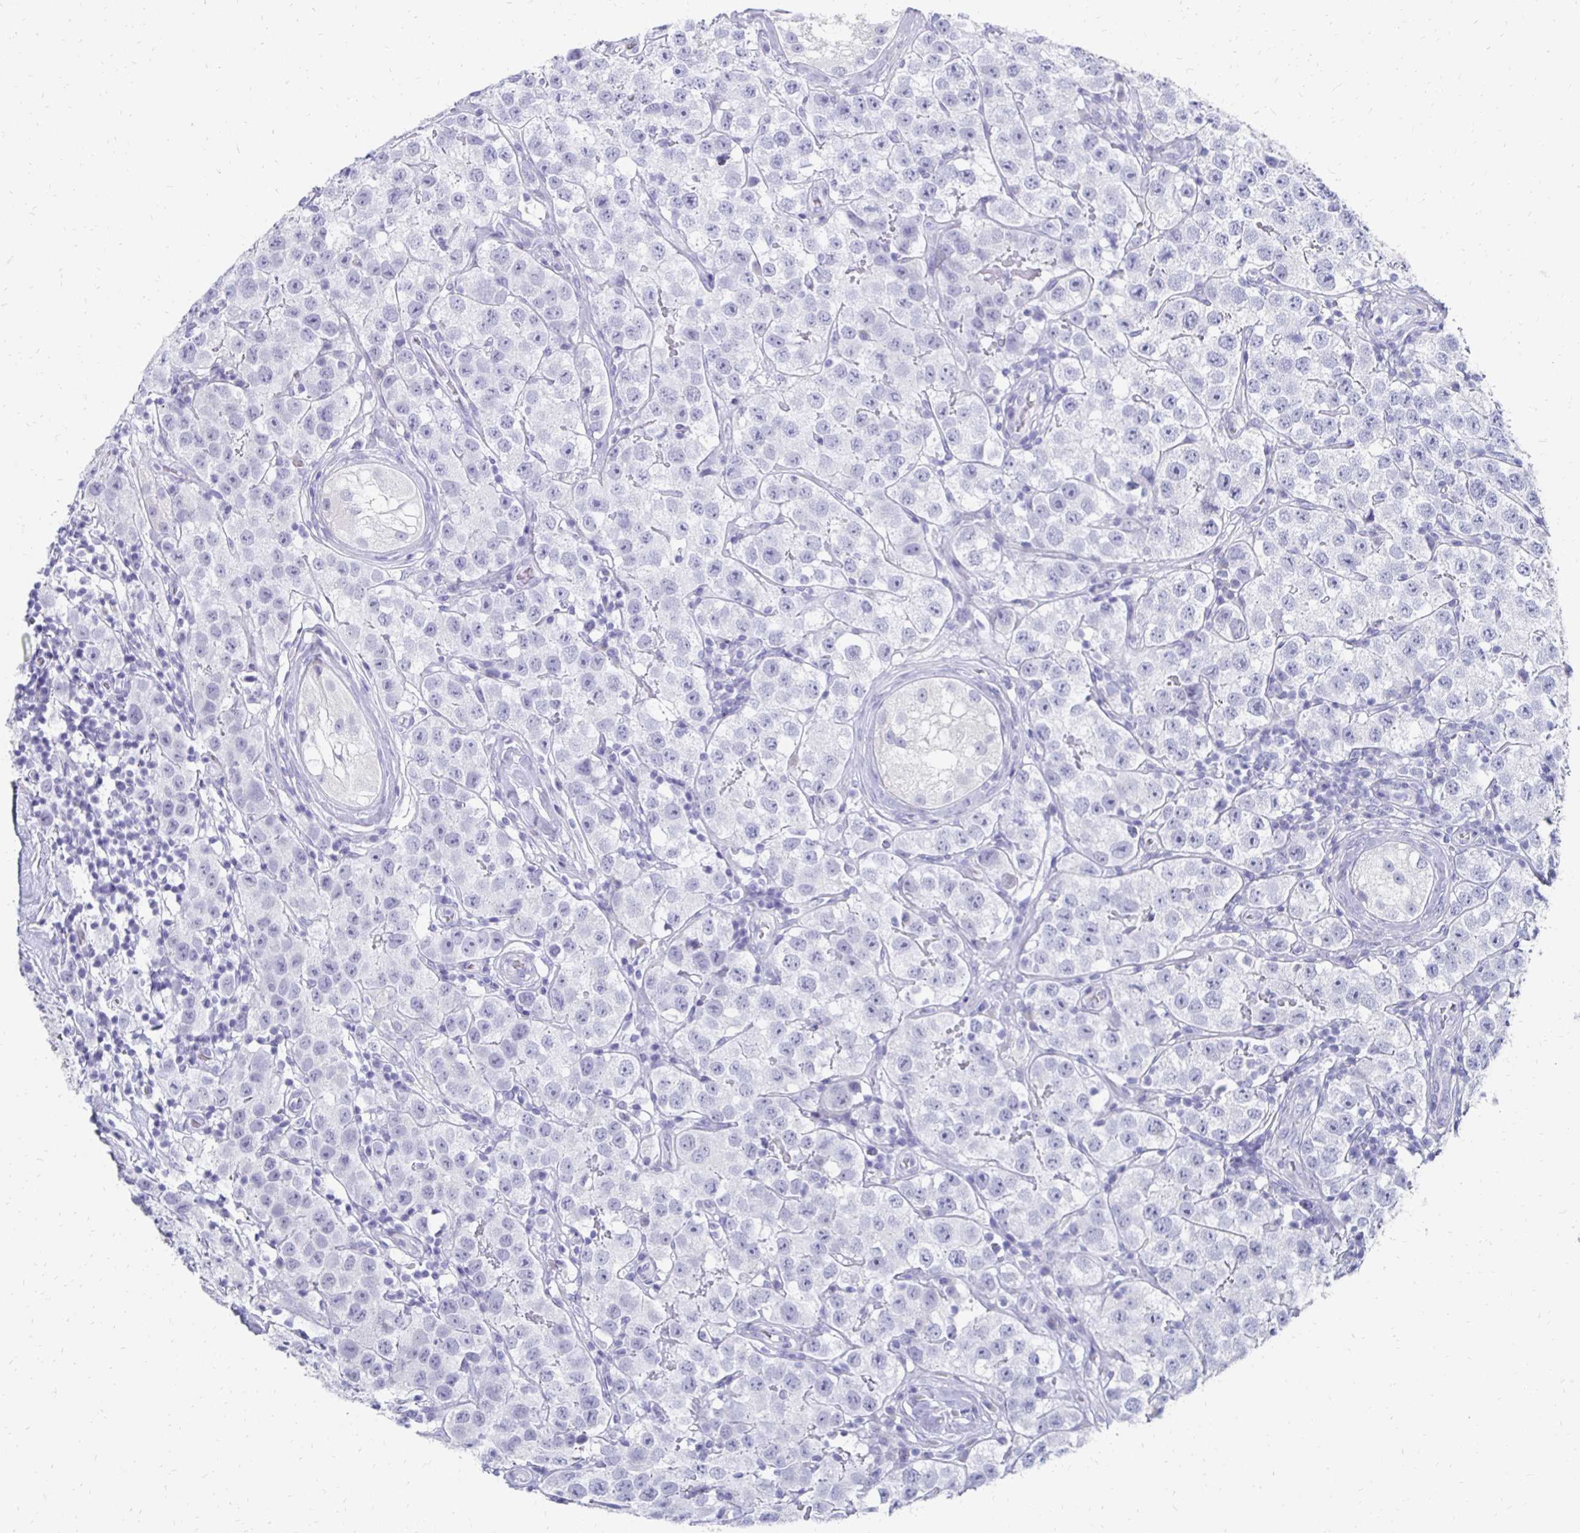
{"staining": {"intensity": "negative", "quantity": "none", "location": "none"}, "tissue": "testis cancer", "cell_type": "Tumor cells", "image_type": "cancer", "snomed": [{"axis": "morphology", "description": "Seminoma, NOS"}, {"axis": "topography", "description": "Testis"}], "caption": "Image shows no protein staining in tumor cells of testis cancer tissue.", "gene": "SYCP3", "patient": {"sex": "male", "age": 34}}